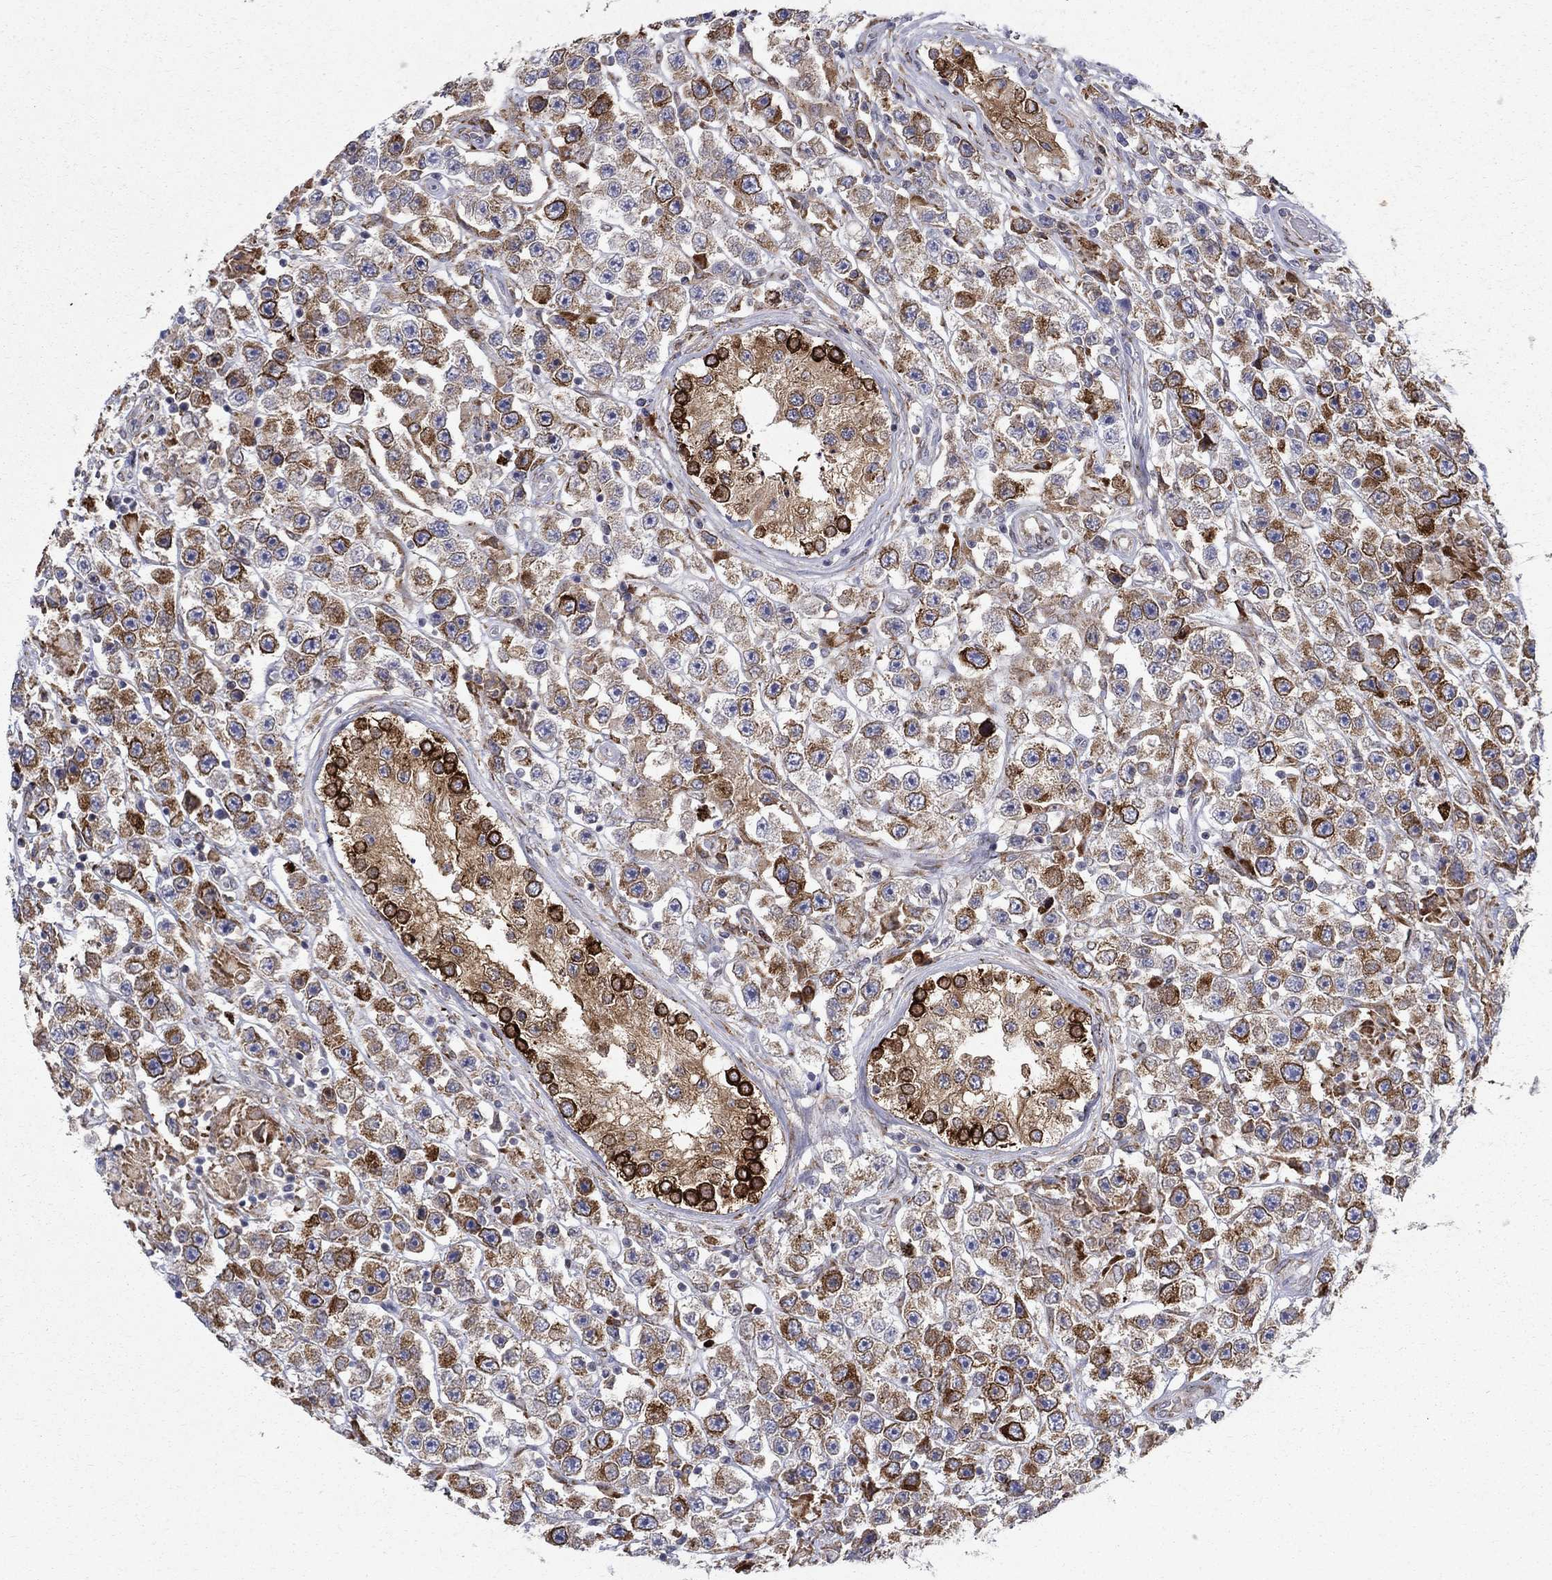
{"staining": {"intensity": "strong", "quantity": "25%-75%", "location": "cytoplasmic/membranous,nuclear"}, "tissue": "testis cancer", "cell_type": "Tumor cells", "image_type": "cancer", "snomed": [{"axis": "morphology", "description": "Seminoma, NOS"}, {"axis": "topography", "description": "Testis"}], "caption": "The micrograph displays staining of testis cancer, revealing strong cytoplasmic/membranous and nuclear protein positivity (brown color) within tumor cells.", "gene": "CAB39L", "patient": {"sex": "male", "age": 45}}